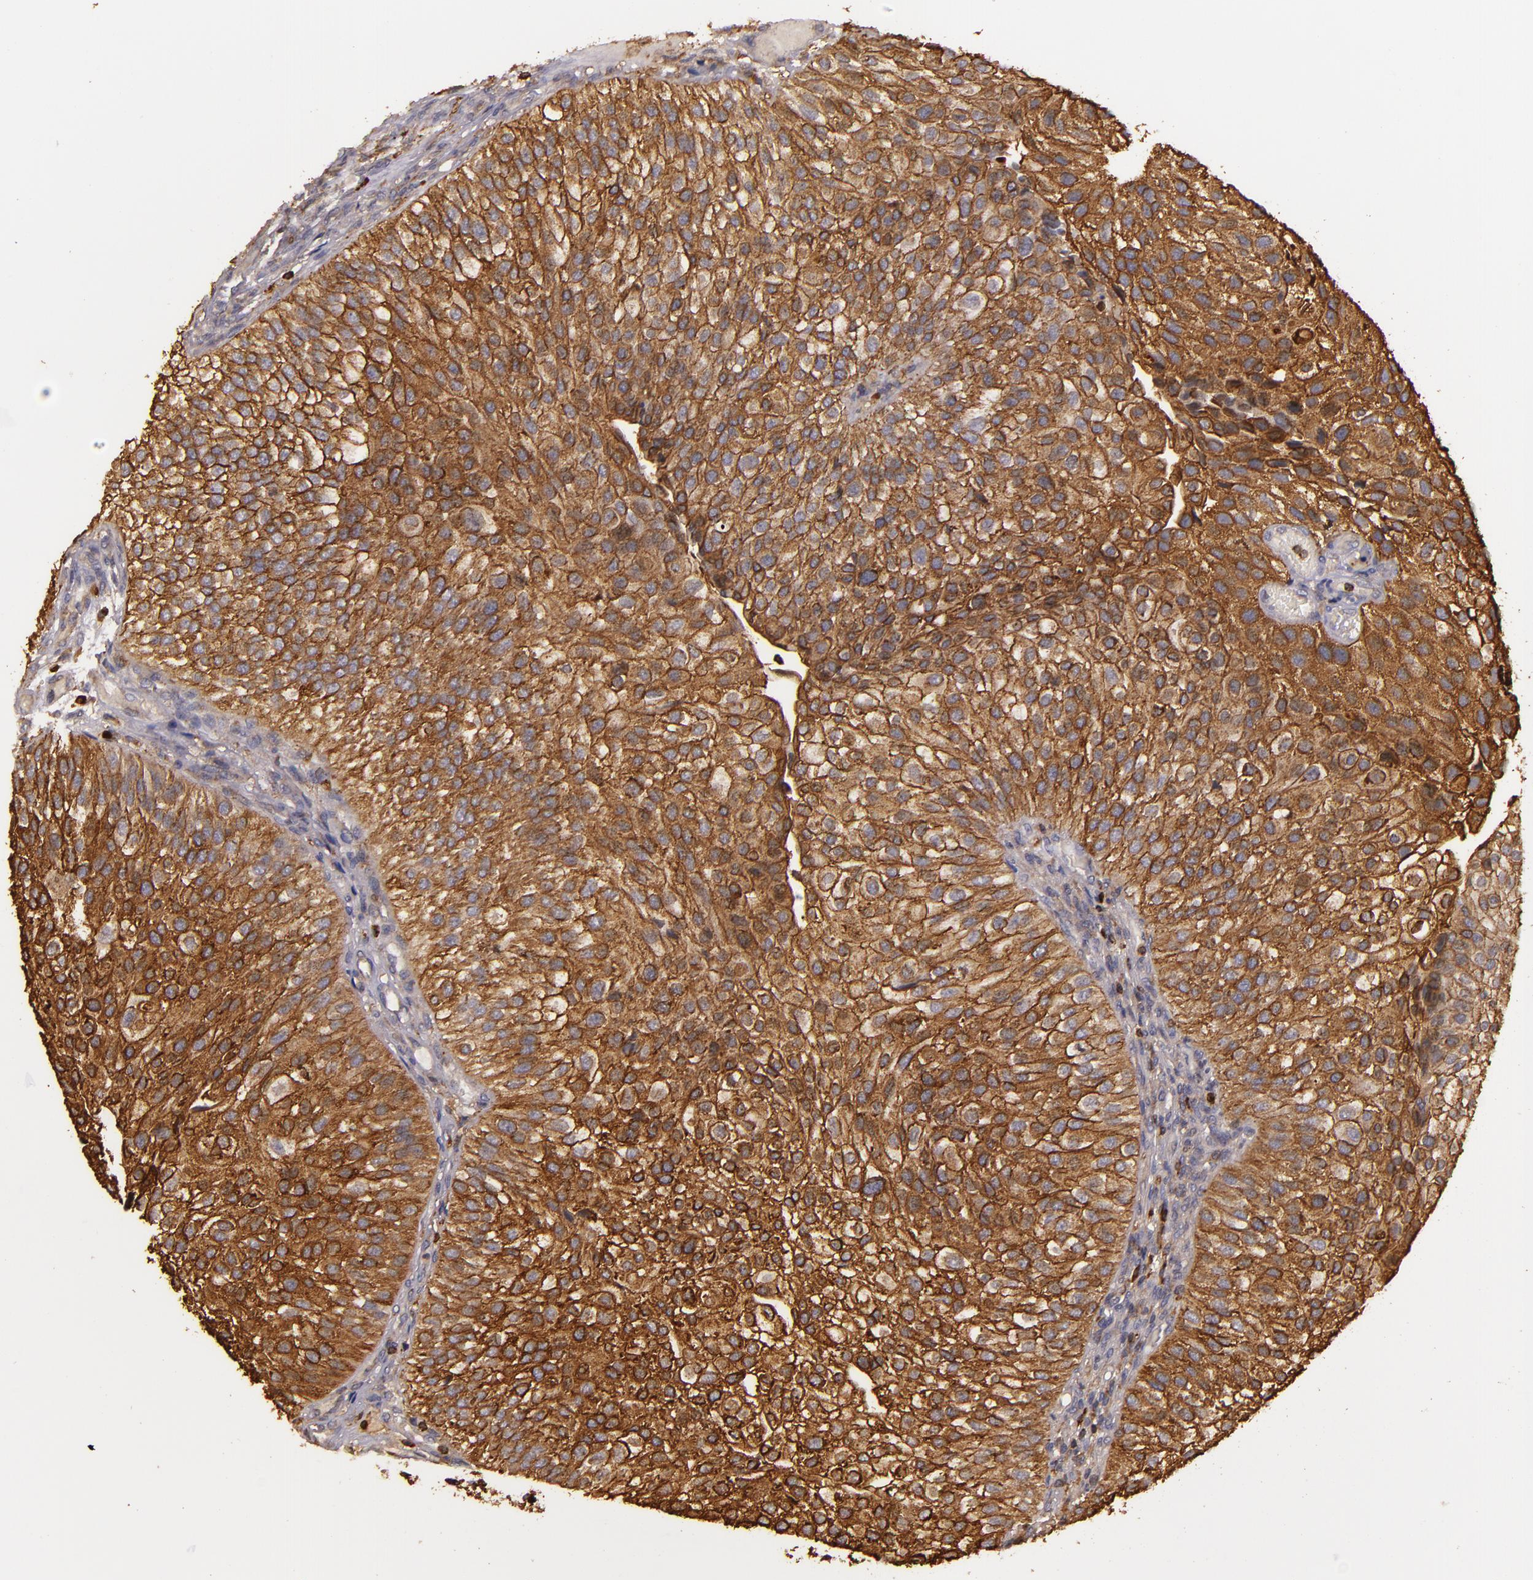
{"staining": {"intensity": "strong", "quantity": ">75%", "location": "cytoplasmic/membranous"}, "tissue": "urothelial cancer", "cell_type": "Tumor cells", "image_type": "cancer", "snomed": [{"axis": "morphology", "description": "Urothelial carcinoma, Low grade"}, {"axis": "topography", "description": "Urinary bladder"}], "caption": "Protein staining of low-grade urothelial carcinoma tissue demonstrates strong cytoplasmic/membranous positivity in about >75% of tumor cells.", "gene": "SLC9A3R1", "patient": {"sex": "female", "age": 89}}